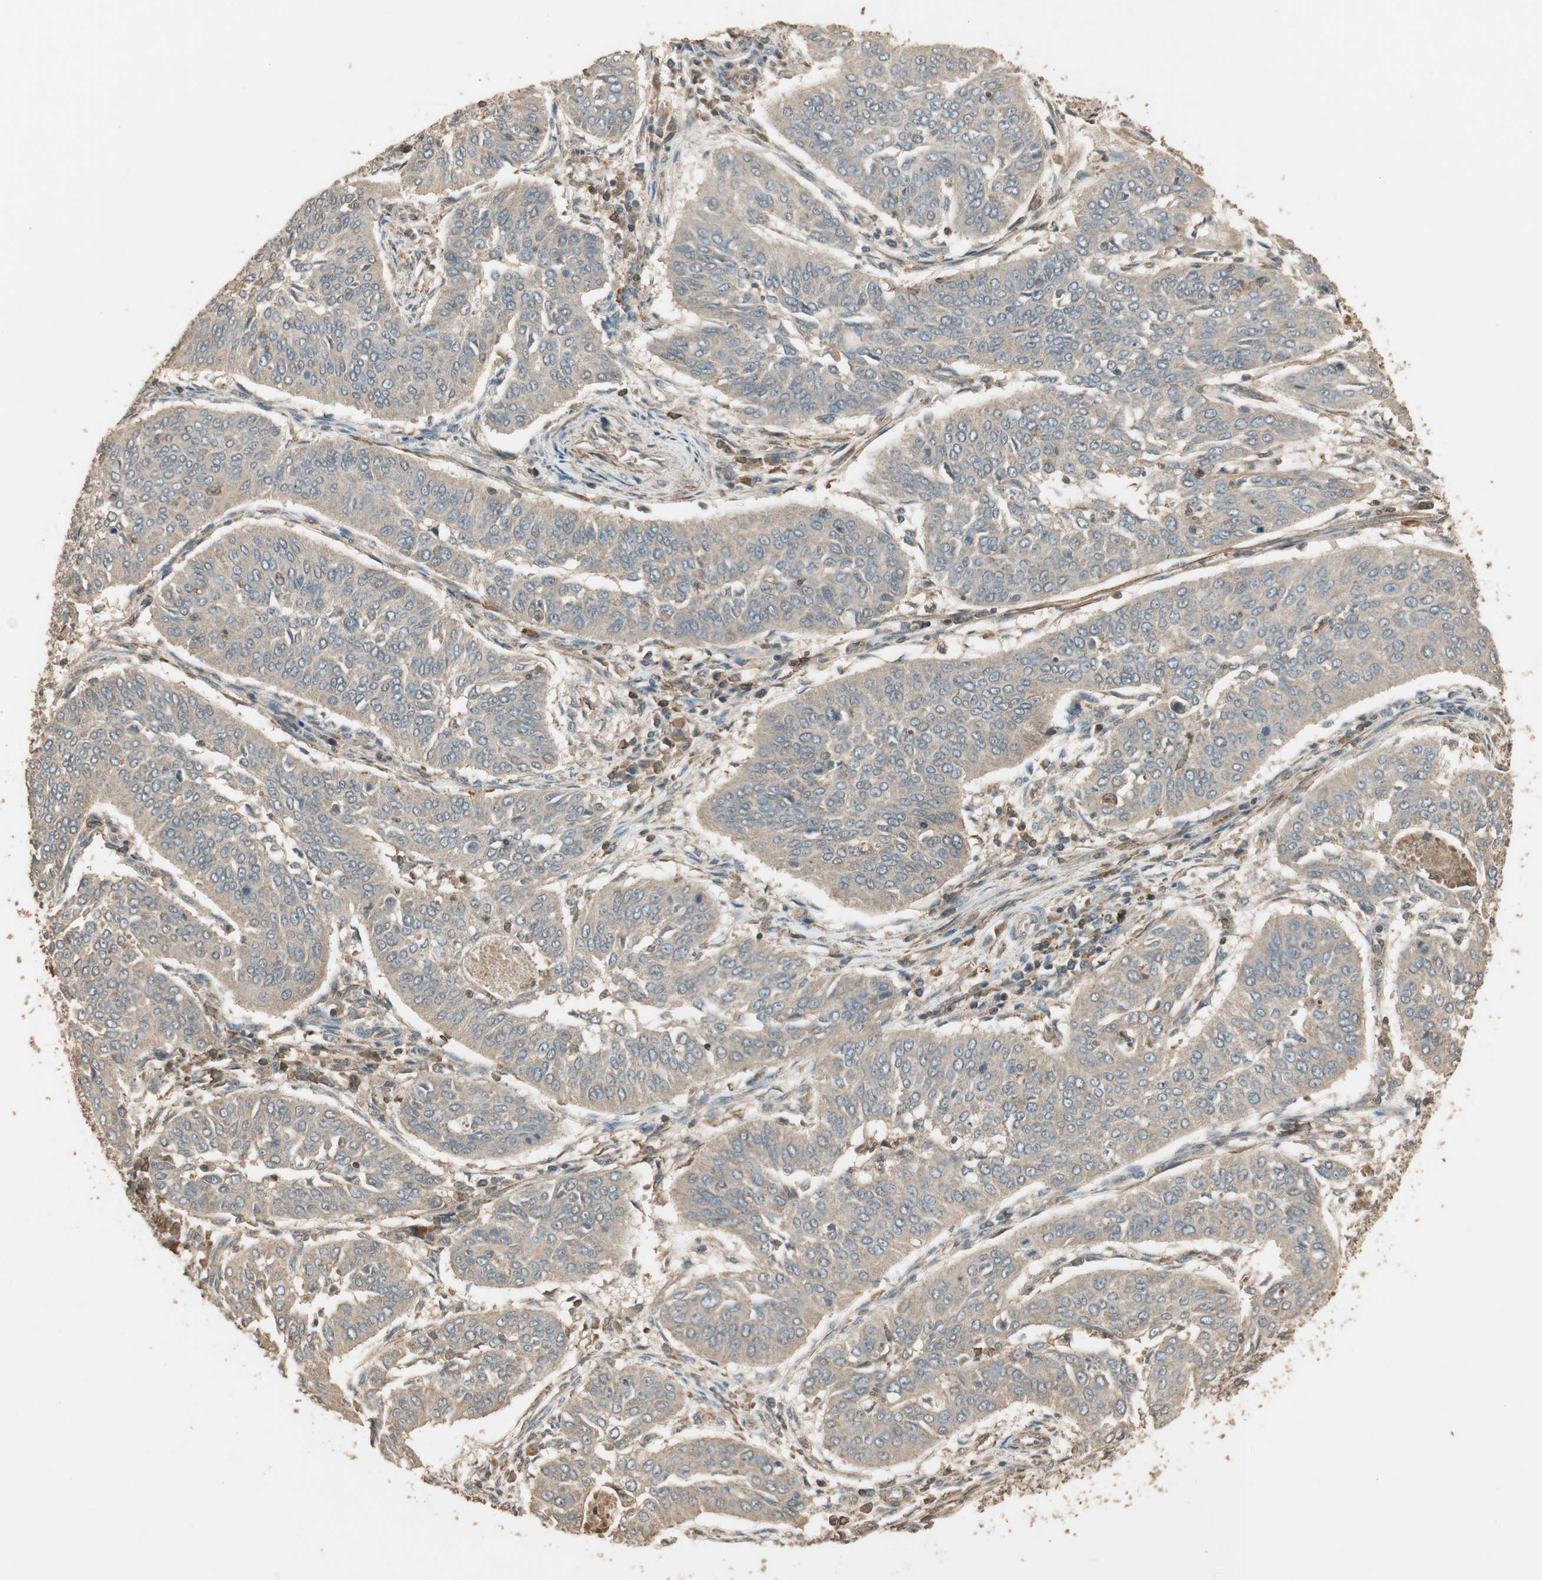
{"staining": {"intensity": "weak", "quantity": "25%-75%", "location": "cytoplasmic/membranous"}, "tissue": "cervical cancer", "cell_type": "Tumor cells", "image_type": "cancer", "snomed": [{"axis": "morphology", "description": "Normal tissue, NOS"}, {"axis": "morphology", "description": "Squamous cell carcinoma, NOS"}, {"axis": "topography", "description": "Cervix"}], "caption": "About 25%-75% of tumor cells in human cervical squamous cell carcinoma show weak cytoplasmic/membranous protein positivity as visualized by brown immunohistochemical staining.", "gene": "USP2", "patient": {"sex": "female", "age": 39}}